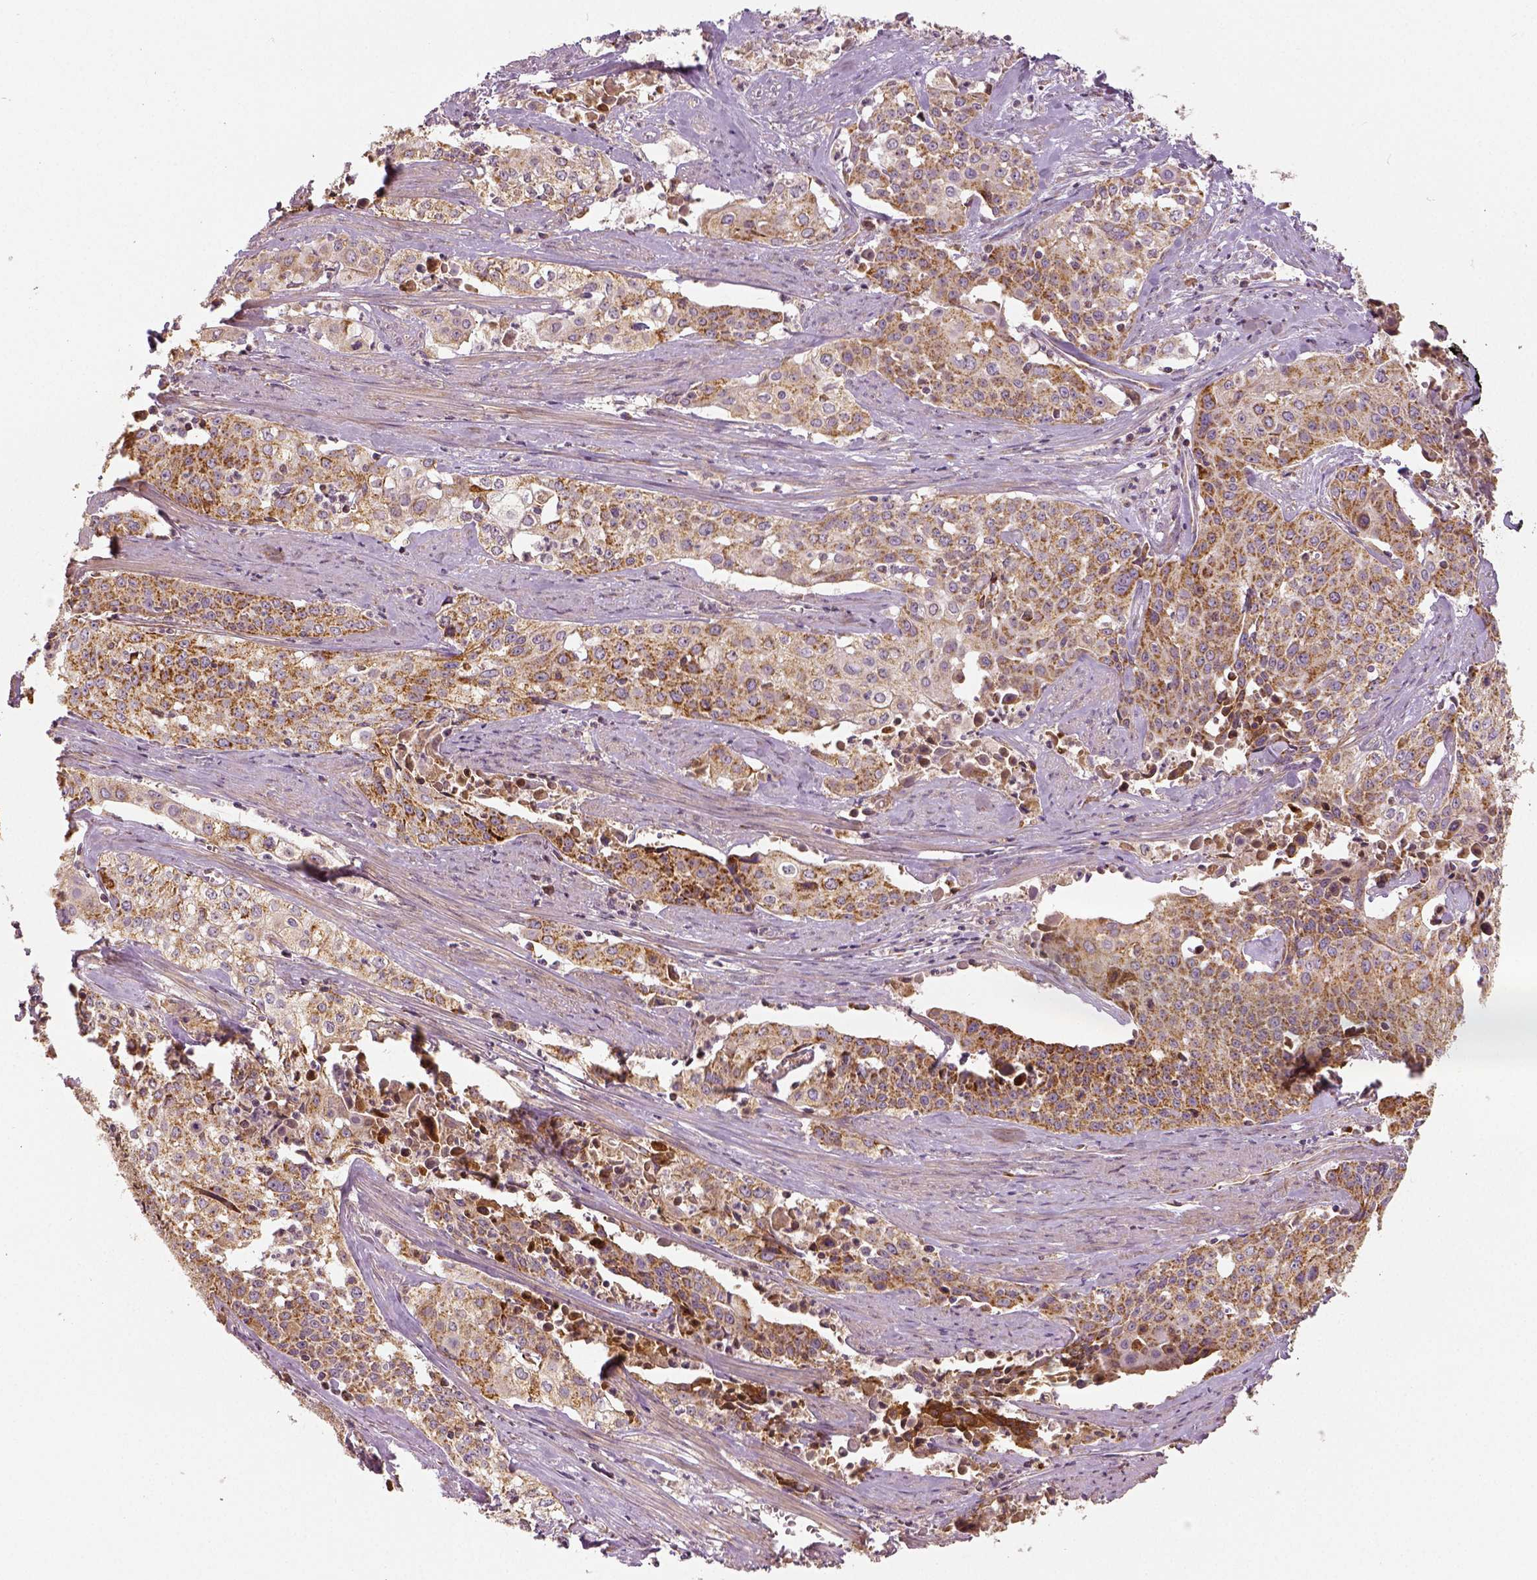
{"staining": {"intensity": "moderate", "quantity": ">75%", "location": "cytoplasmic/membranous"}, "tissue": "cervical cancer", "cell_type": "Tumor cells", "image_type": "cancer", "snomed": [{"axis": "morphology", "description": "Squamous cell carcinoma, NOS"}, {"axis": "topography", "description": "Cervix"}], "caption": "This micrograph shows cervical cancer stained with immunohistochemistry to label a protein in brown. The cytoplasmic/membranous of tumor cells show moderate positivity for the protein. Nuclei are counter-stained blue.", "gene": "PGAM5", "patient": {"sex": "female", "age": 39}}